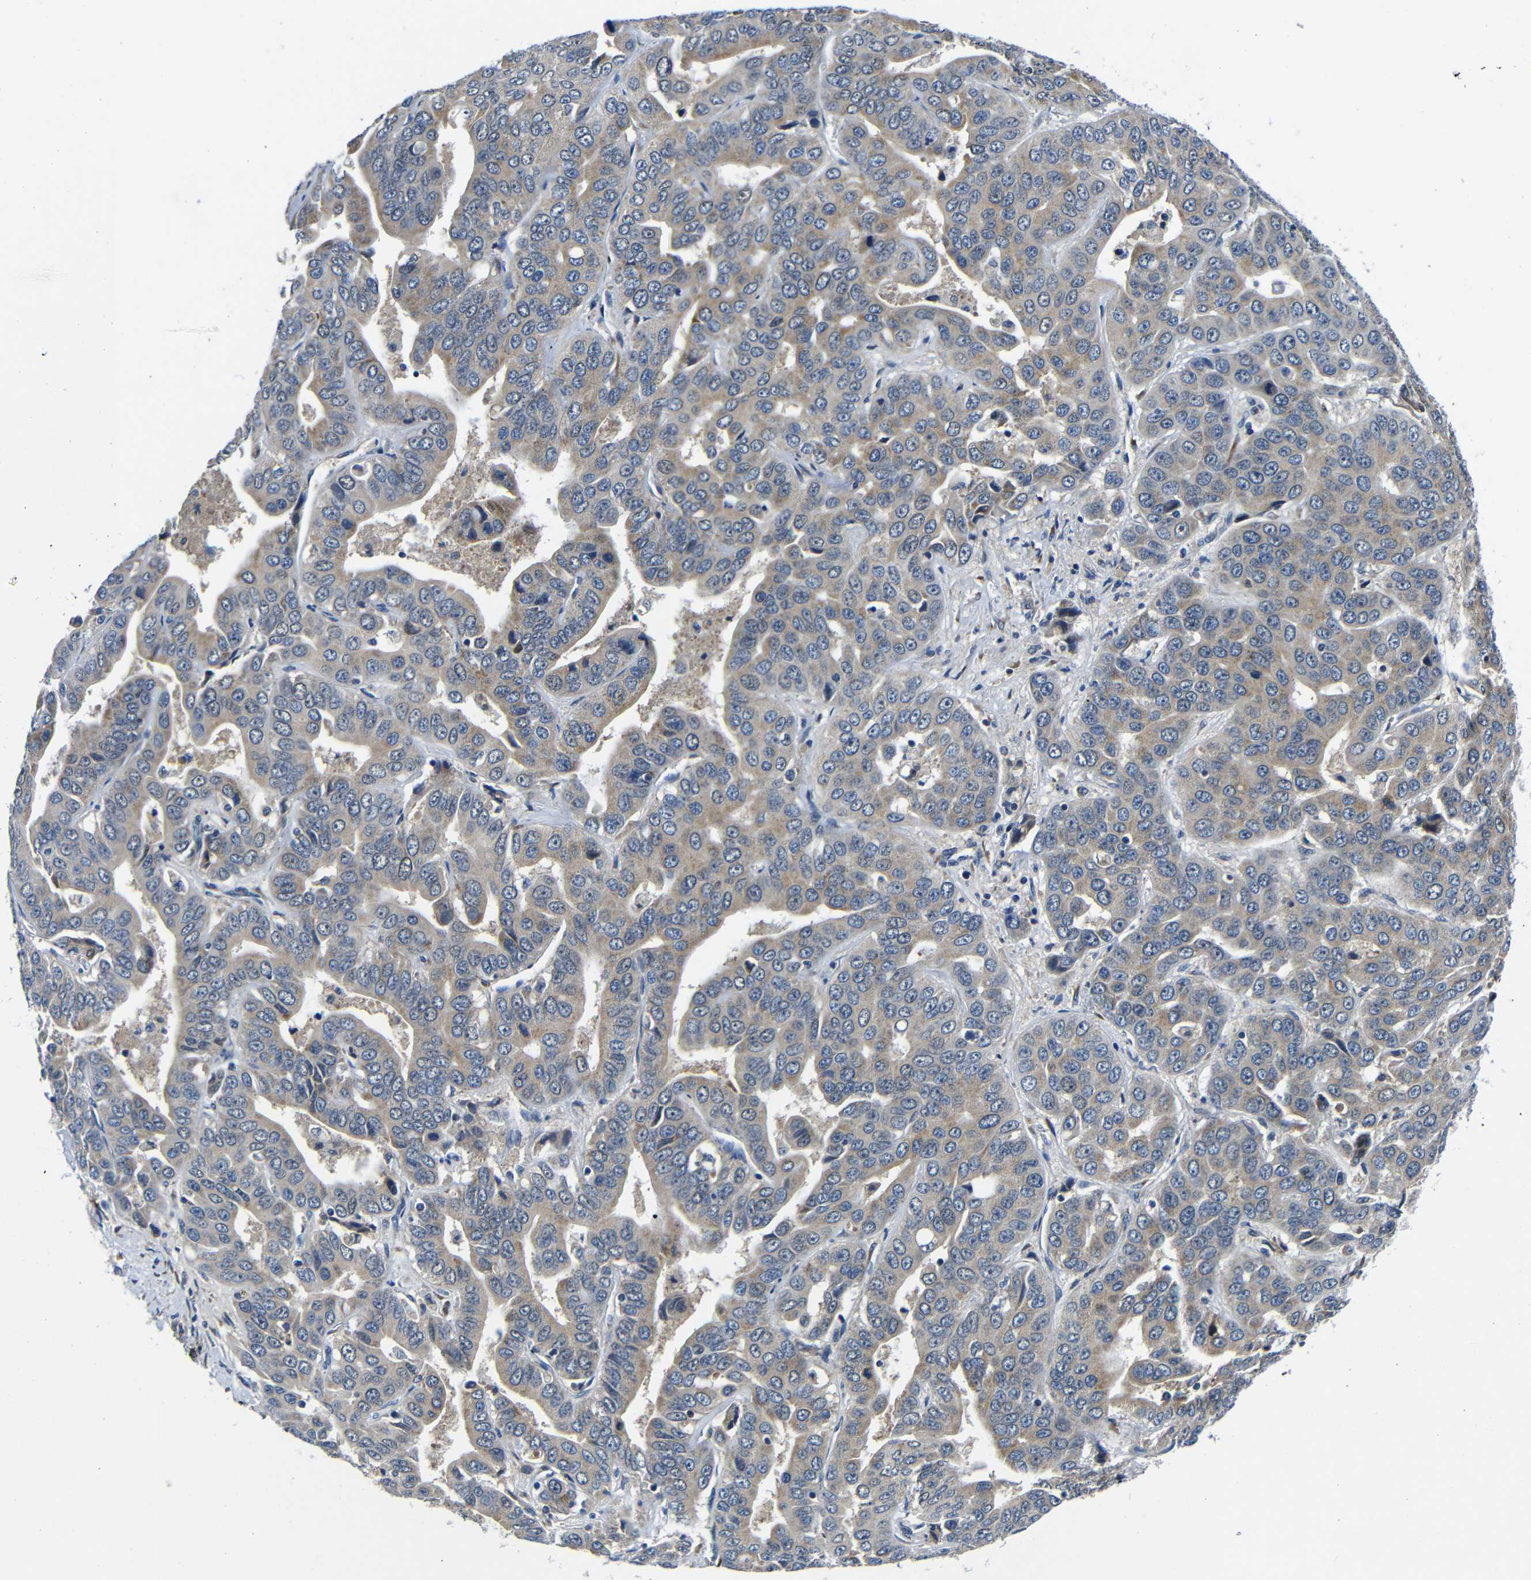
{"staining": {"intensity": "weak", "quantity": "25%-75%", "location": "cytoplasmic/membranous"}, "tissue": "liver cancer", "cell_type": "Tumor cells", "image_type": "cancer", "snomed": [{"axis": "morphology", "description": "Cholangiocarcinoma"}, {"axis": "topography", "description": "Liver"}], "caption": "Weak cytoplasmic/membranous positivity for a protein is identified in about 25%-75% of tumor cells of liver cancer using immunohistochemistry.", "gene": "FKBP14", "patient": {"sex": "female", "age": 52}}